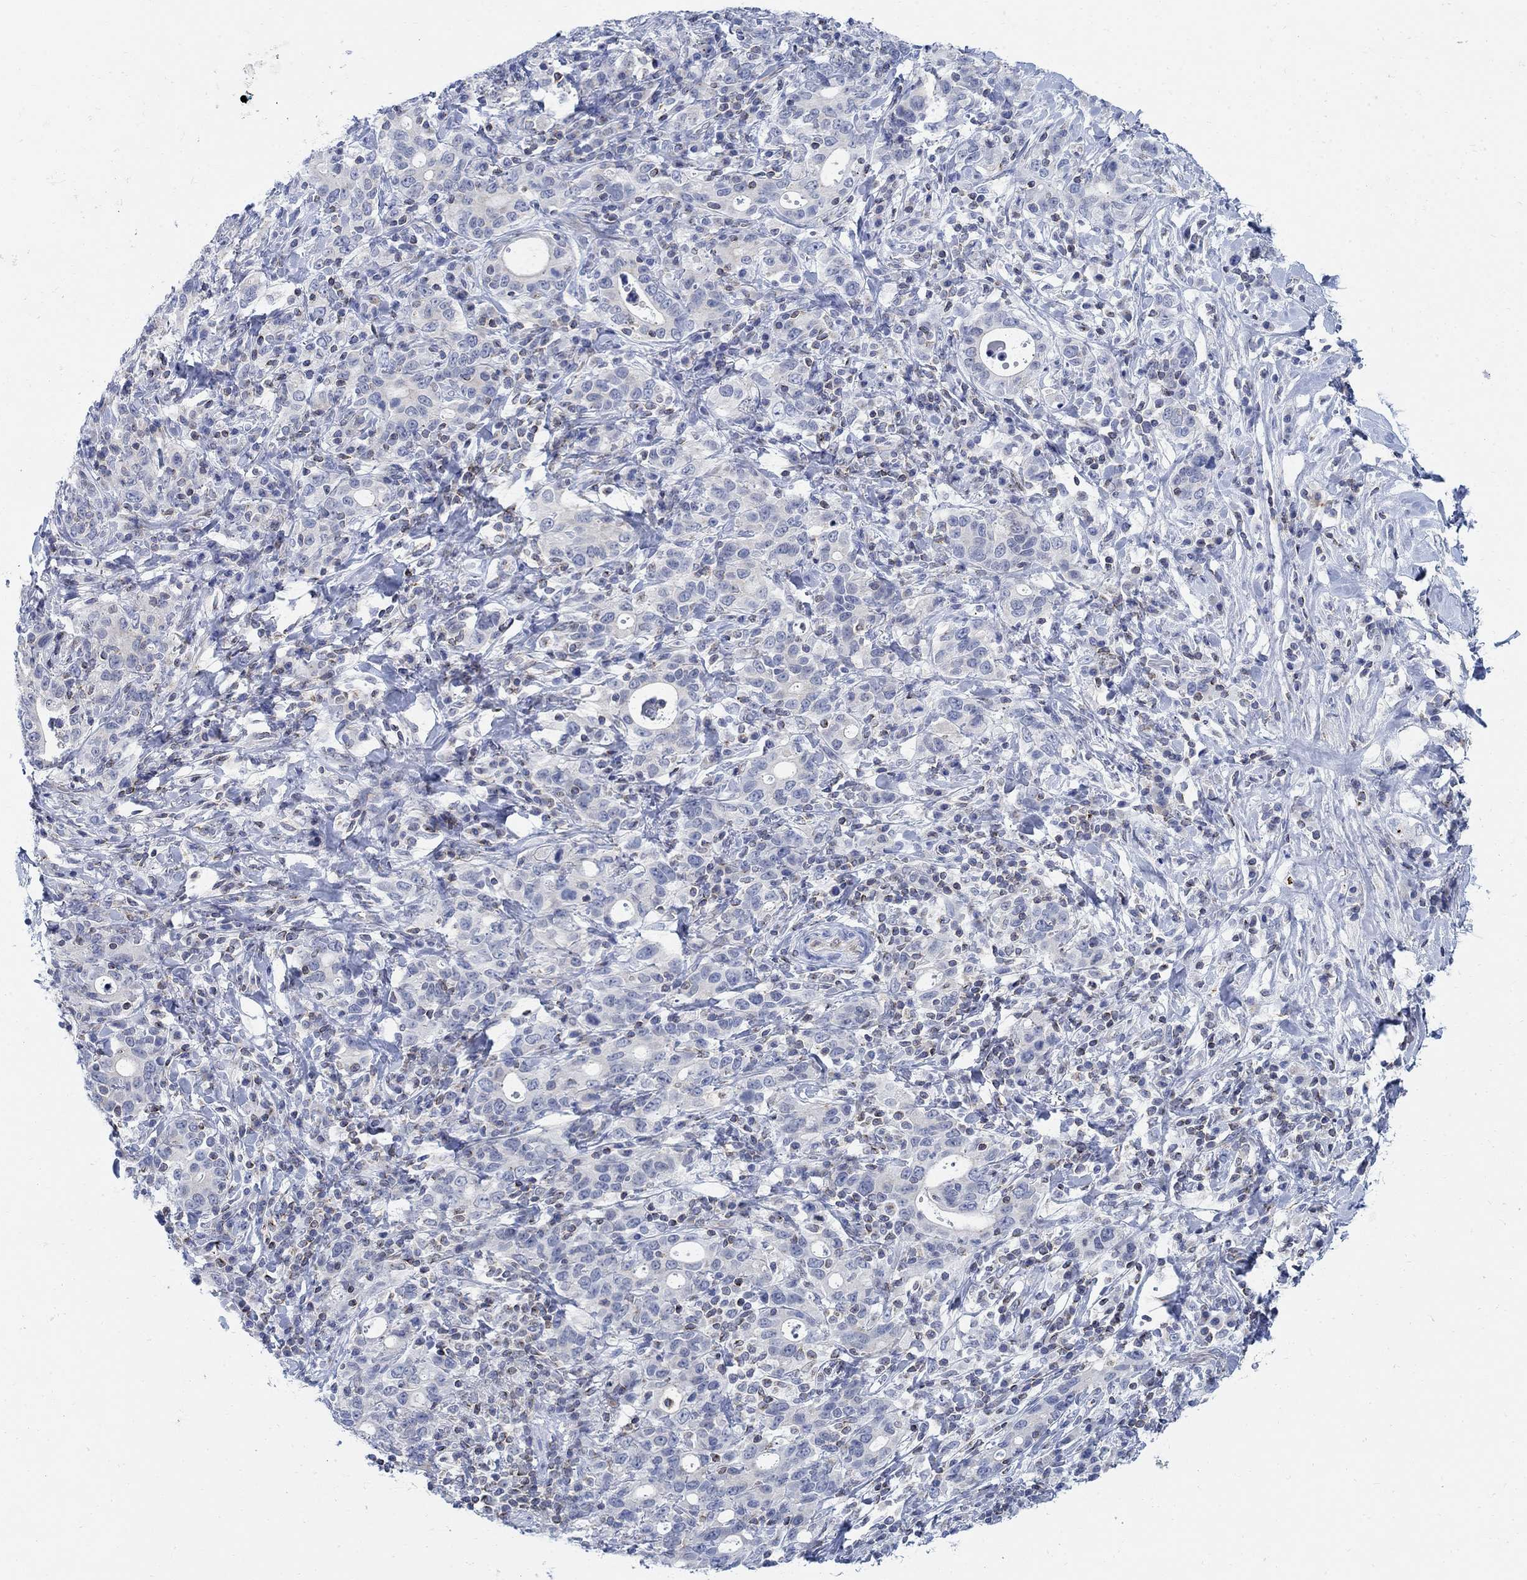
{"staining": {"intensity": "negative", "quantity": "none", "location": "none"}, "tissue": "stomach cancer", "cell_type": "Tumor cells", "image_type": "cancer", "snomed": [{"axis": "morphology", "description": "Adenocarcinoma, NOS"}, {"axis": "topography", "description": "Stomach"}], "caption": "Tumor cells show no significant protein positivity in stomach cancer. Nuclei are stained in blue.", "gene": "PHF21B", "patient": {"sex": "male", "age": 79}}